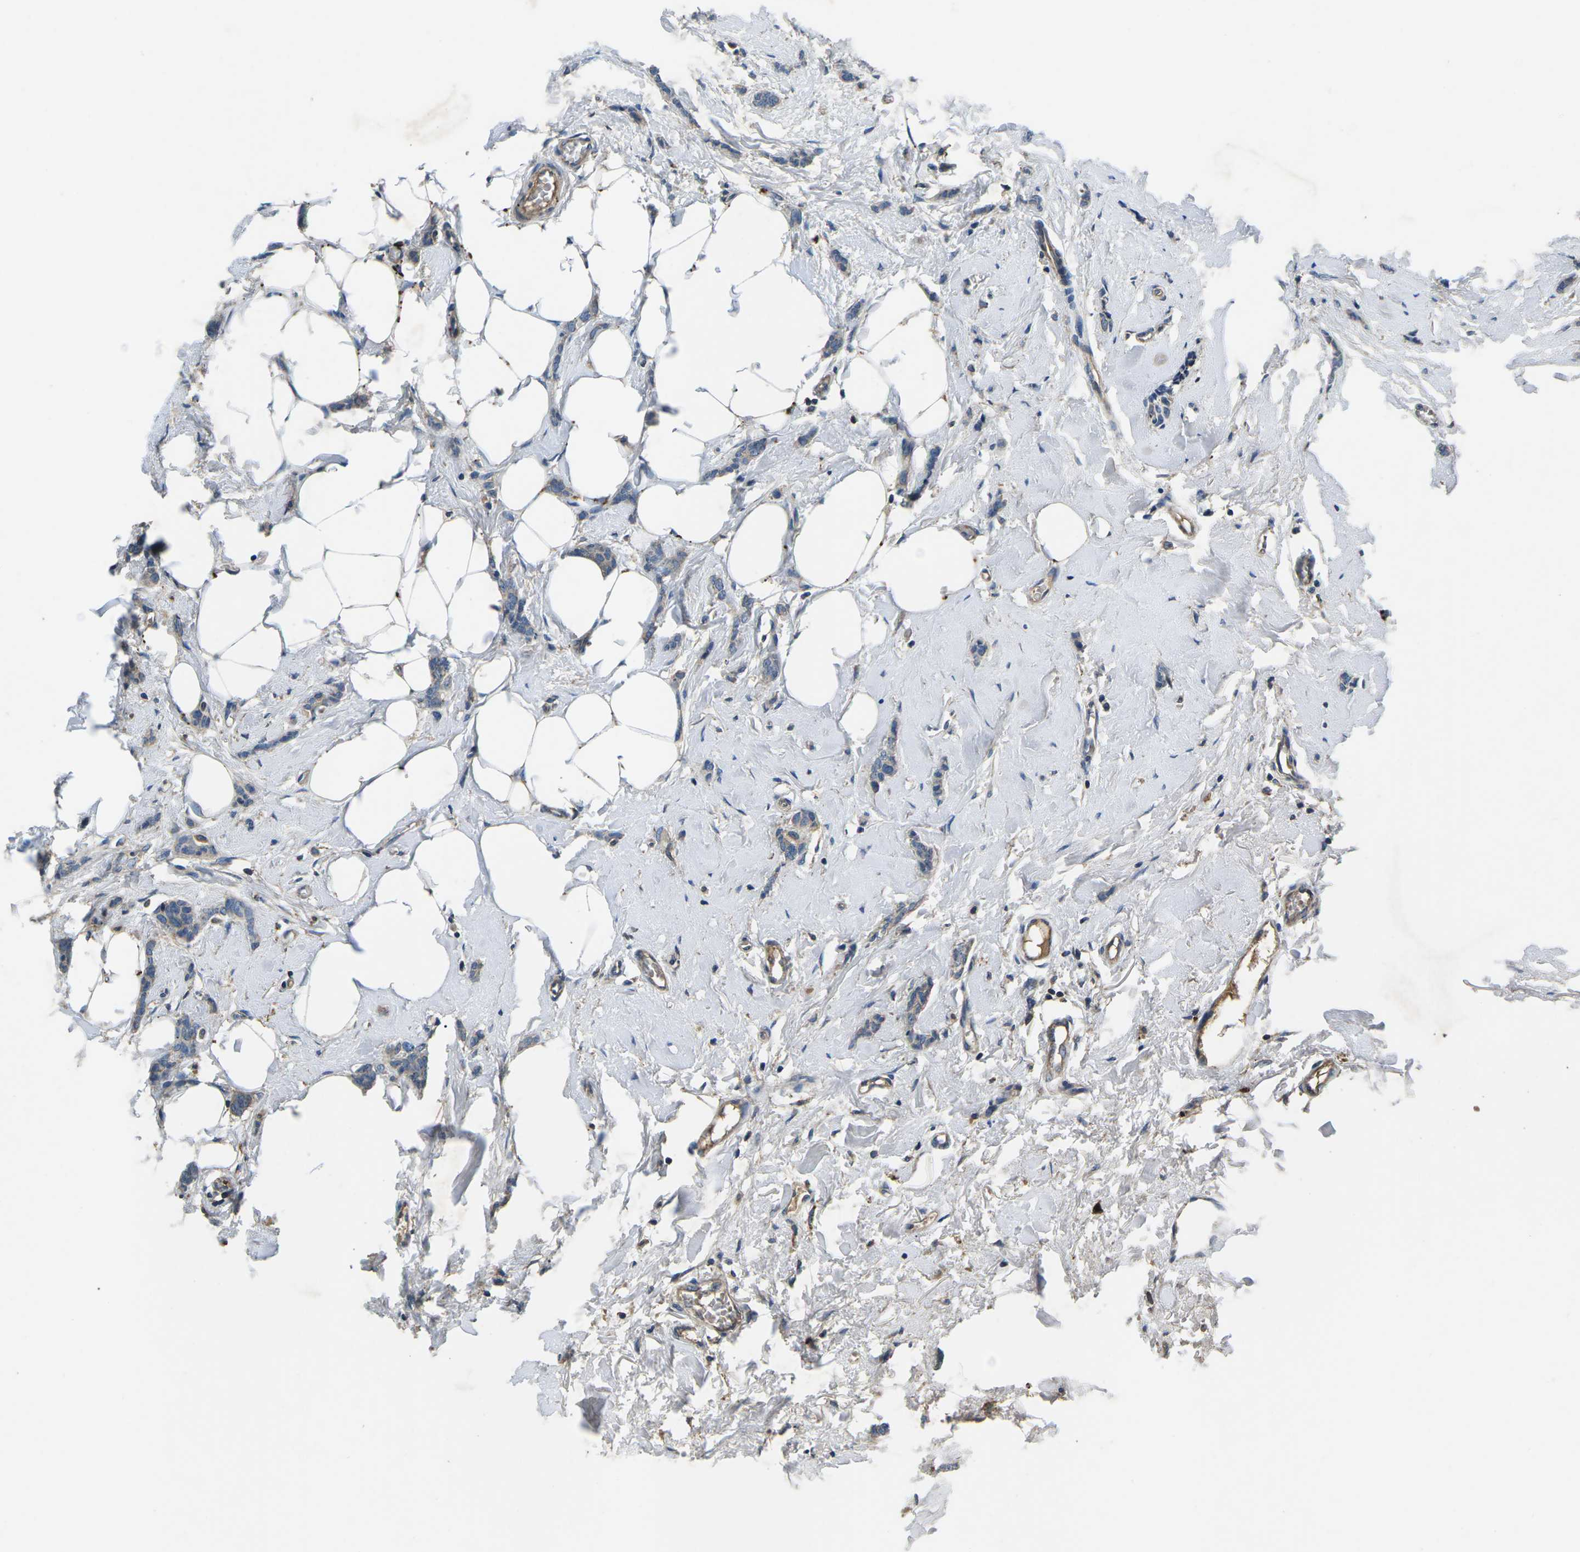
{"staining": {"intensity": "weak", "quantity": "<25%", "location": "cytoplasmic/membranous"}, "tissue": "breast cancer", "cell_type": "Tumor cells", "image_type": "cancer", "snomed": [{"axis": "morphology", "description": "Lobular carcinoma"}, {"axis": "topography", "description": "Skin"}, {"axis": "topography", "description": "Breast"}], "caption": "Immunohistochemical staining of lobular carcinoma (breast) exhibits no significant positivity in tumor cells.", "gene": "PDCD6IP", "patient": {"sex": "female", "age": 46}}